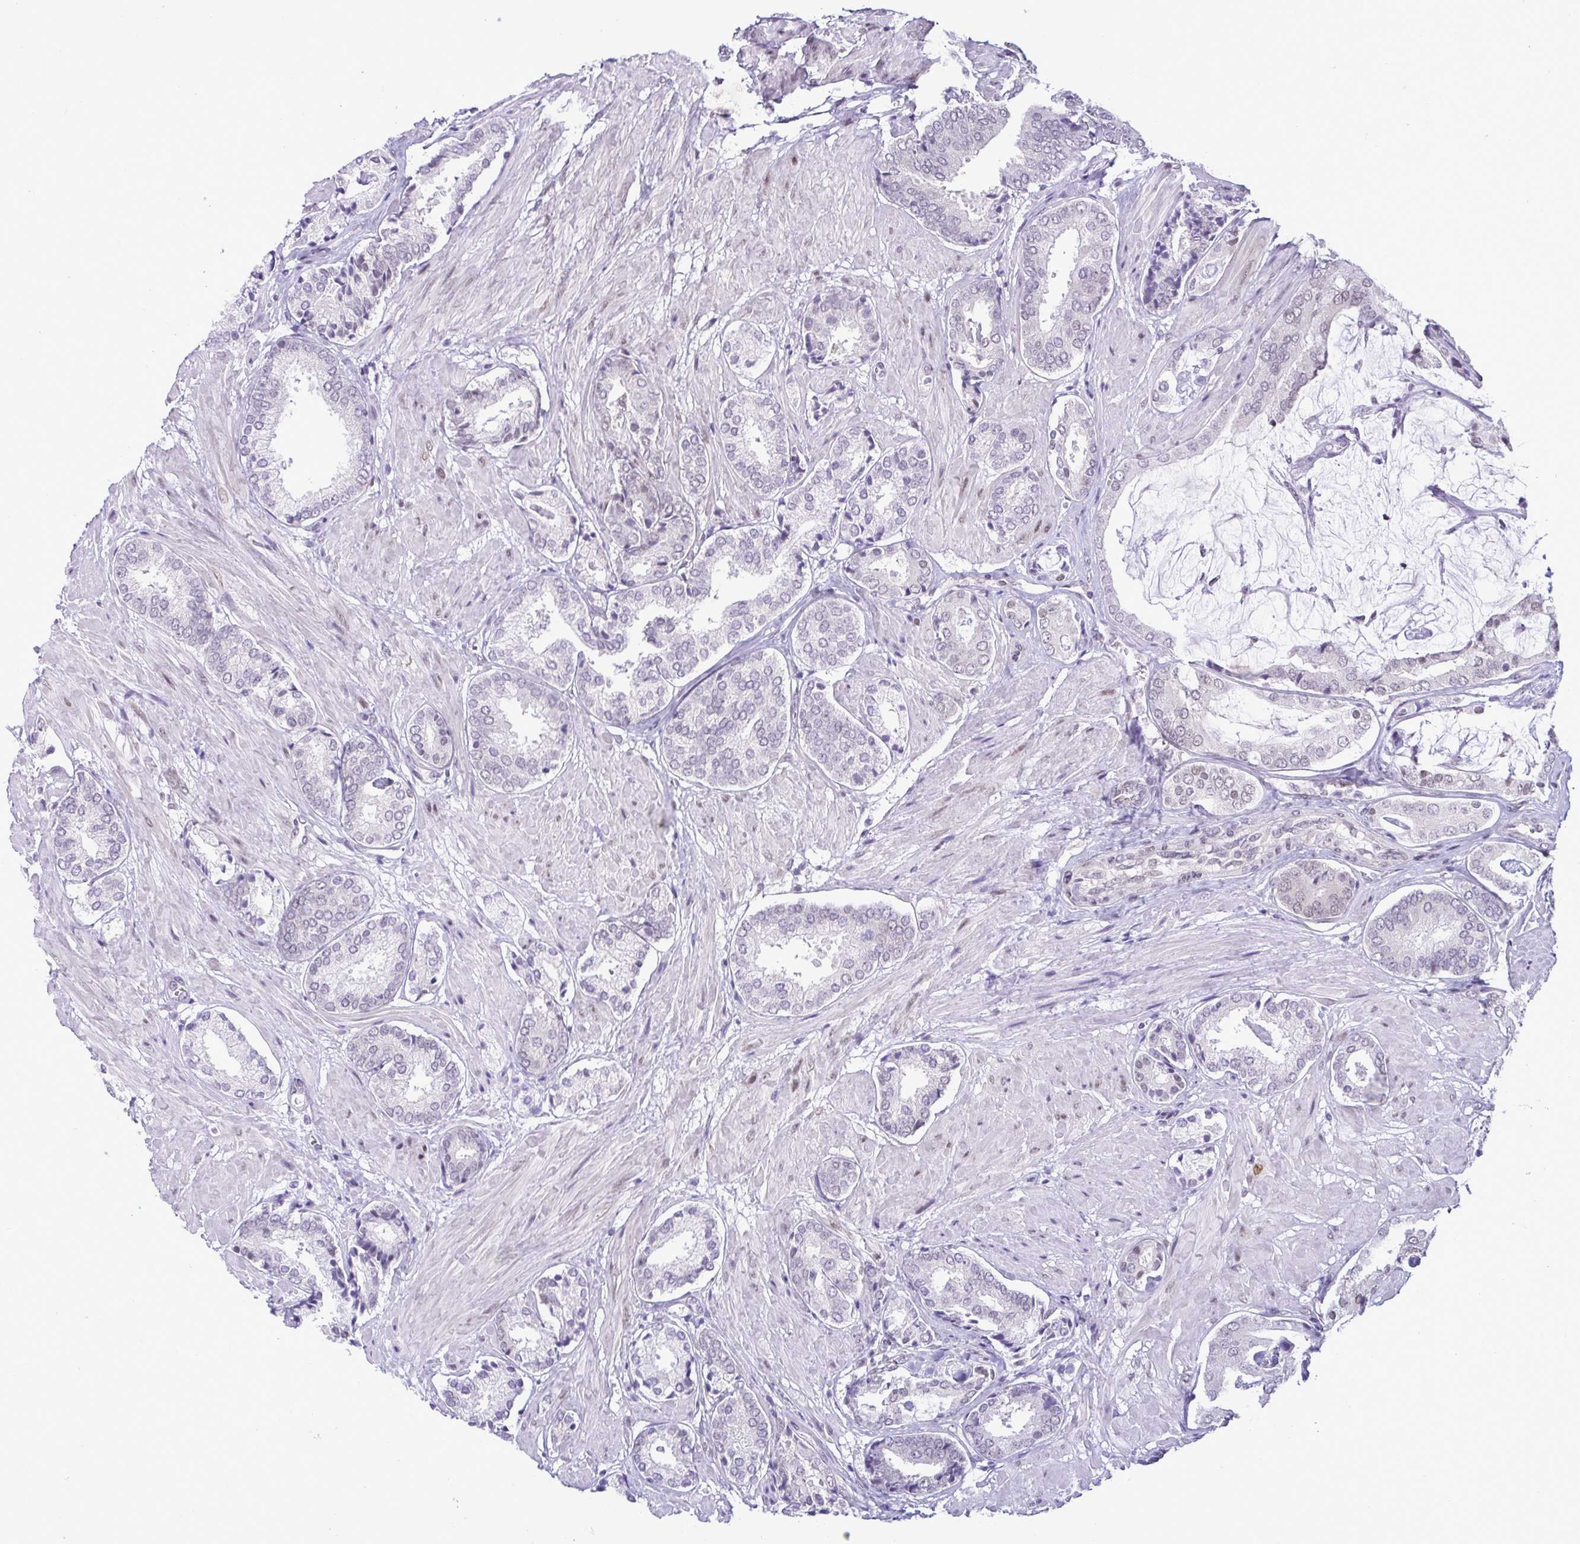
{"staining": {"intensity": "negative", "quantity": "none", "location": "none"}, "tissue": "prostate cancer", "cell_type": "Tumor cells", "image_type": "cancer", "snomed": [{"axis": "morphology", "description": "Adenocarcinoma, High grade"}, {"axis": "topography", "description": "Prostate"}], "caption": "Human prostate adenocarcinoma (high-grade) stained for a protein using immunohistochemistry displays no staining in tumor cells.", "gene": "RBM3", "patient": {"sex": "male", "age": 56}}